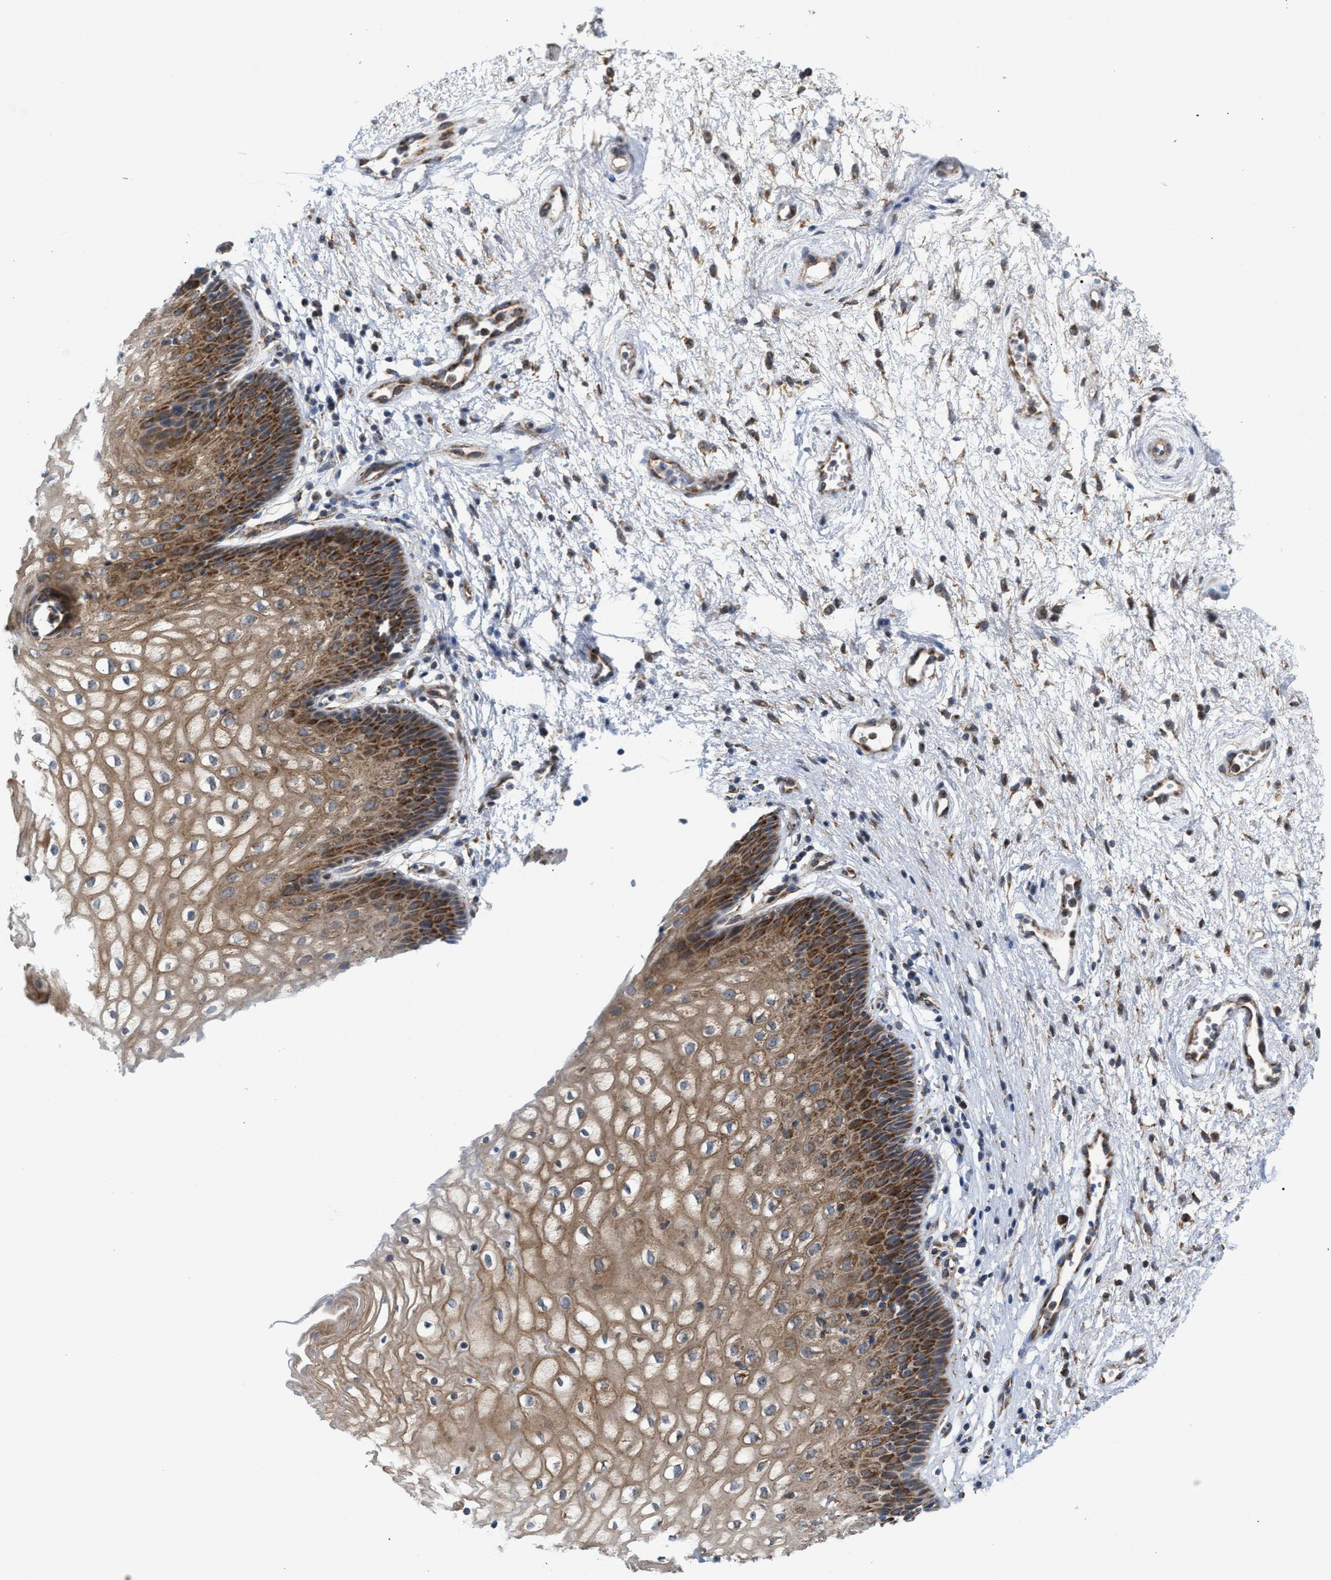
{"staining": {"intensity": "moderate", "quantity": ">75%", "location": "cytoplasmic/membranous"}, "tissue": "vagina", "cell_type": "Squamous epithelial cells", "image_type": "normal", "snomed": [{"axis": "morphology", "description": "Normal tissue, NOS"}, {"axis": "topography", "description": "Vagina"}], "caption": "Vagina stained for a protein demonstrates moderate cytoplasmic/membranous positivity in squamous epithelial cells. Nuclei are stained in blue.", "gene": "TACO1", "patient": {"sex": "female", "age": 34}}